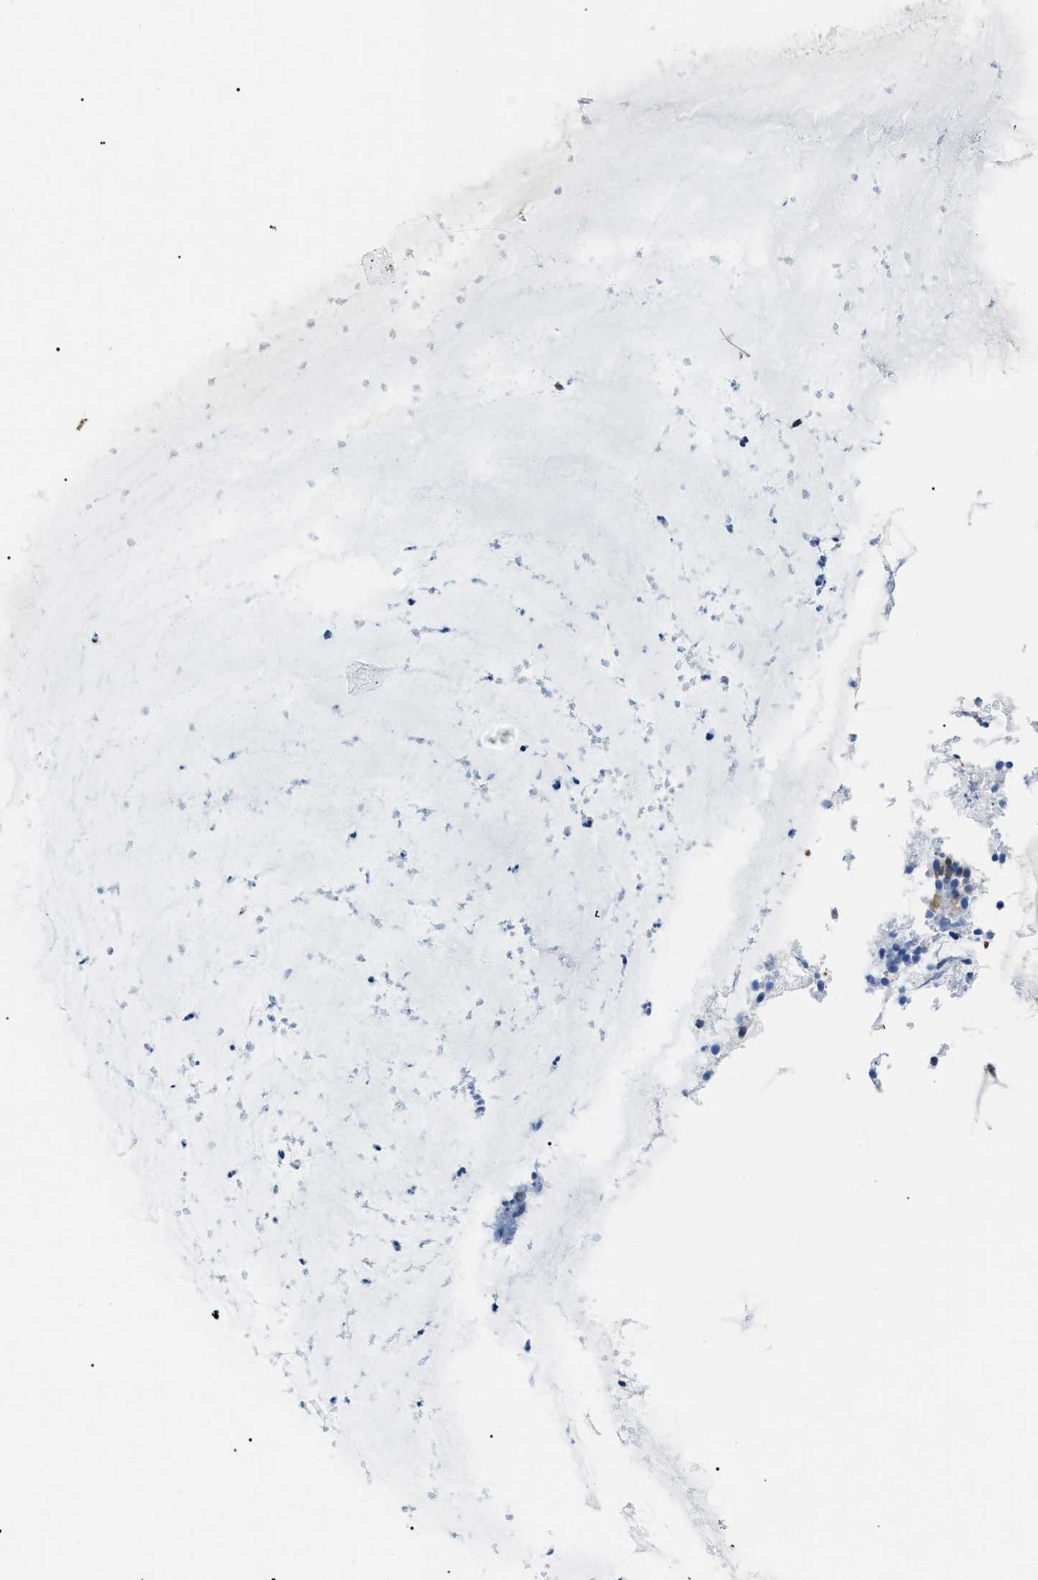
{"staining": {"intensity": "weak", "quantity": ">75%", "location": "cytoplasmic/membranous"}, "tissue": "nasopharynx", "cell_type": "Respiratory epithelial cells", "image_type": "normal", "snomed": [{"axis": "morphology", "description": "Normal tissue, NOS"}, {"axis": "topography", "description": "Nasopharynx"}], "caption": "Human nasopharynx stained for a protein (brown) exhibits weak cytoplasmic/membranous positive positivity in approximately >75% of respiratory epithelial cells.", "gene": "PDCD5", "patient": {"sex": "male", "age": 21}}